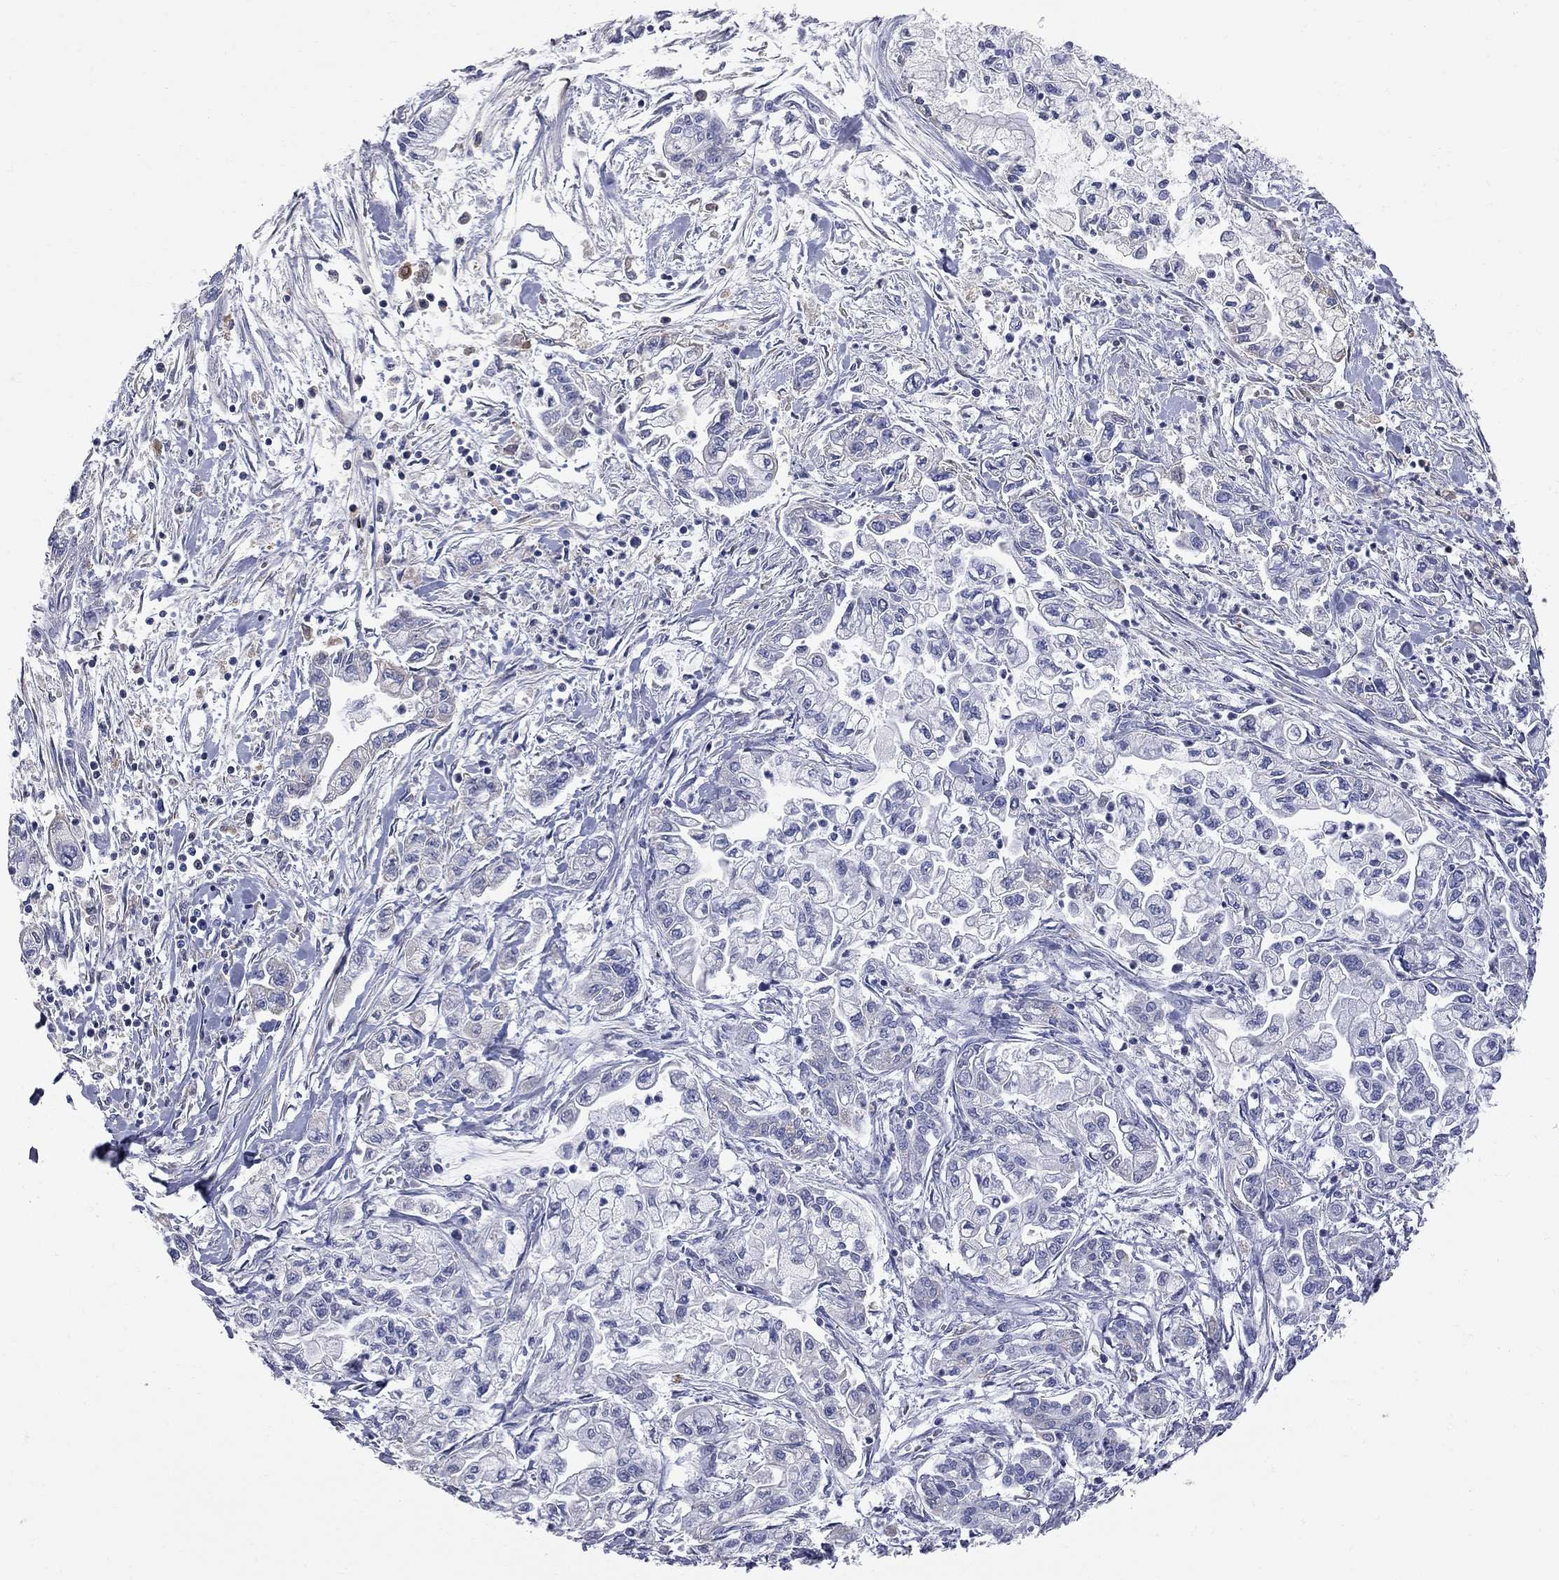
{"staining": {"intensity": "negative", "quantity": "none", "location": "none"}, "tissue": "pancreatic cancer", "cell_type": "Tumor cells", "image_type": "cancer", "snomed": [{"axis": "morphology", "description": "Adenocarcinoma, NOS"}, {"axis": "topography", "description": "Pancreas"}], "caption": "Tumor cells are negative for brown protein staining in pancreatic cancer.", "gene": "FAM221B", "patient": {"sex": "male", "age": 54}}